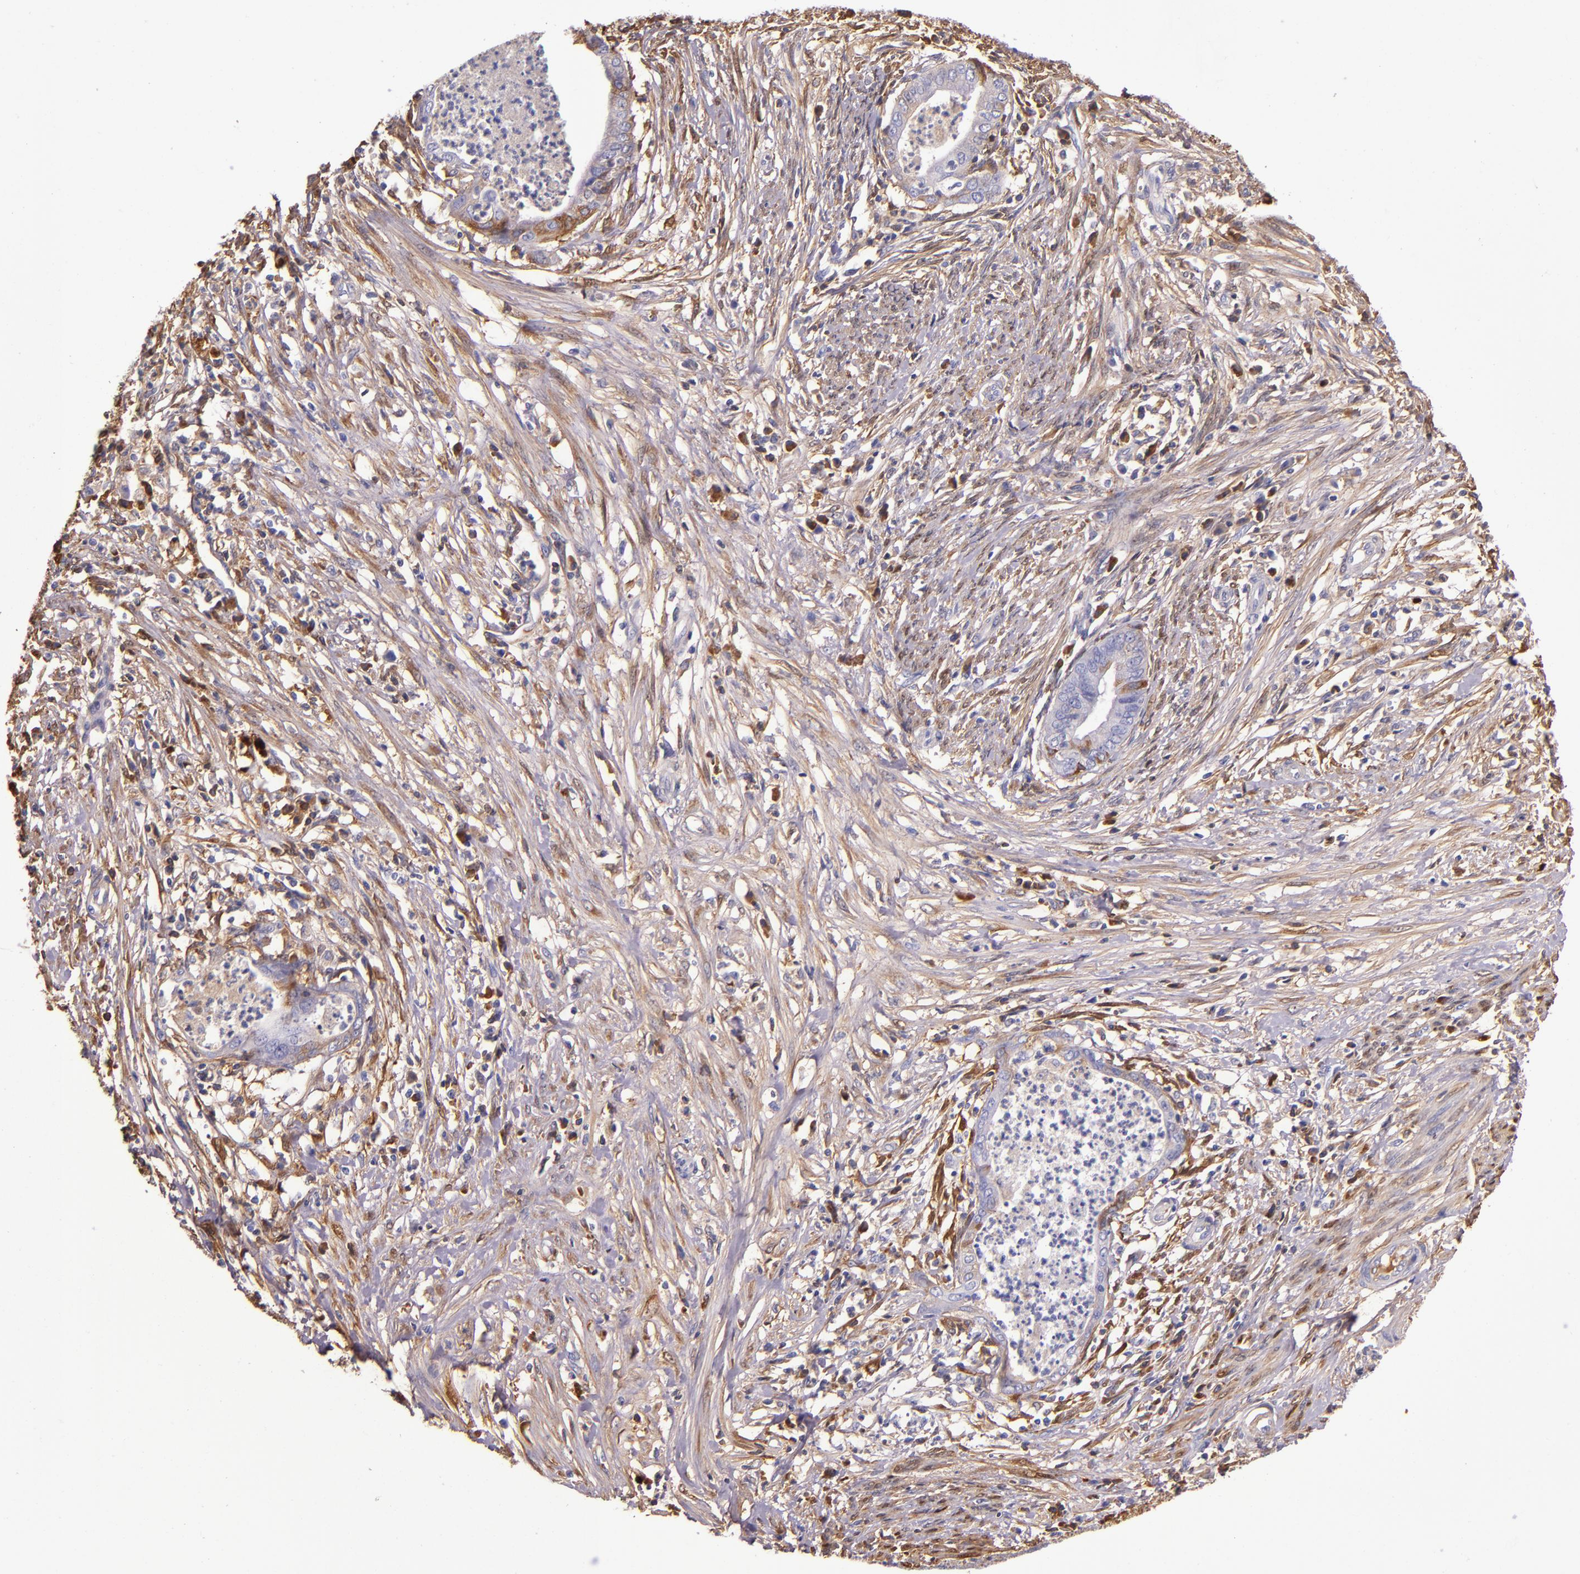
{"staining": {"intensity": "moderate", "quantity": "<25%", "location": "cytoplasmic/membranous"}, "tissue": "endometrial cancer", "cell_type": "Tumor cells", "image_type": "cancer", "snomed": [{"axis": "morphology", "description": "Necrosis, NOS"}, {"axis": "morphology", "description": "Adenocarcinoma, NOS"}, {"axis": "topography", "description": "Endometrium"}], "caption": "Immunohistochemistry (IHC) staining of adenocarcinoma (endometrial), which displays low levels of moderate cytoplasmic/membranous positivity in approximately <25% of tumor cells indicating moderate cytoplasmic/membranous protein expression. The staining was performed using DAB (brown) for protein detection and nuclei were counterstained in hematoxylin (blue).", "gene": "CLEC3B", "patient": {"sex": "female", "age": 79}}